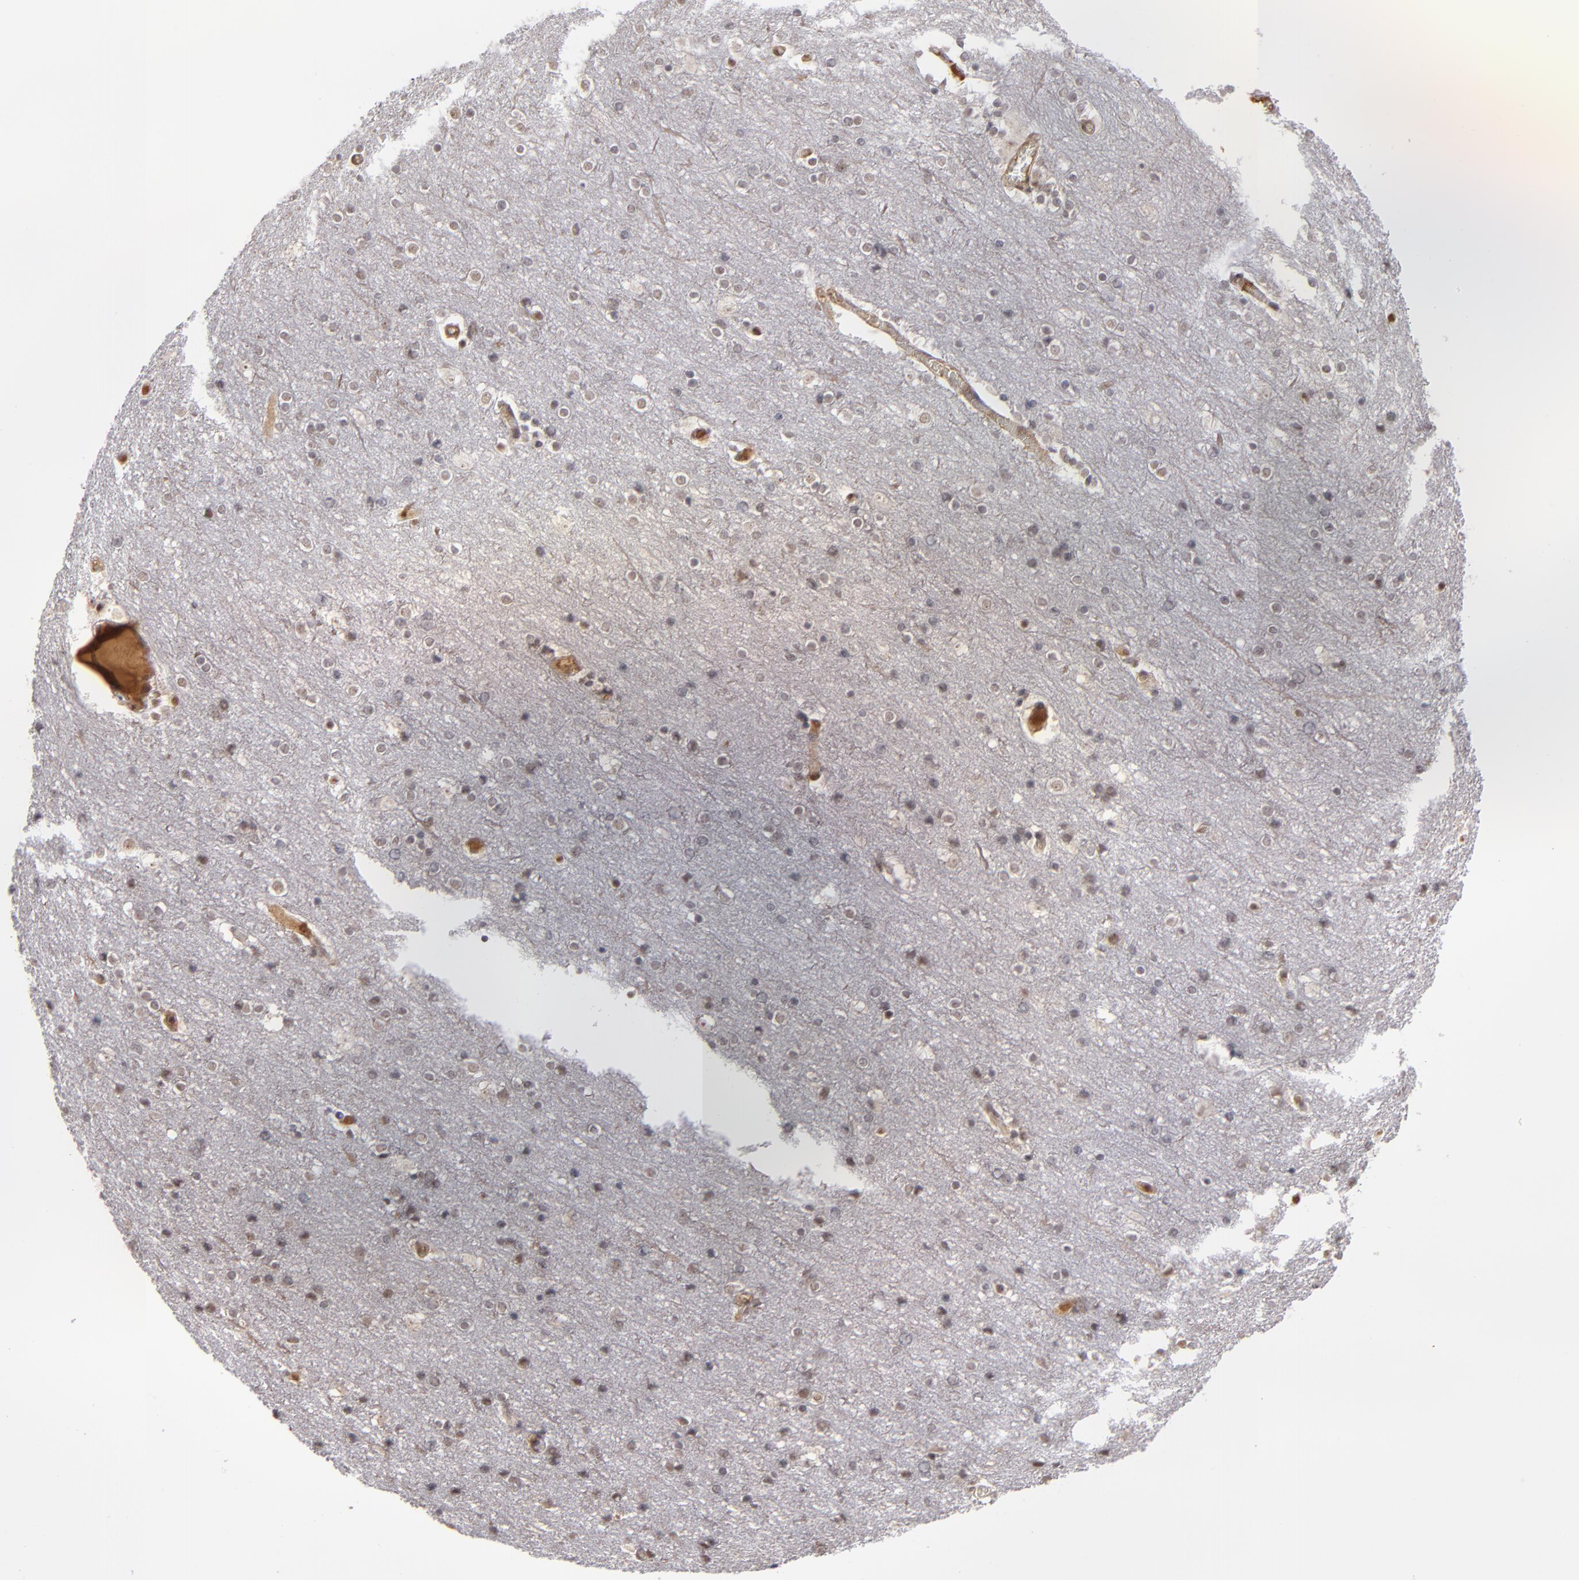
{"staining": {"intensity": "weak", "quantity": ">75%", "location": "nuclear"}, "tissue": "cerebral cortex", "cell_type": "Endothelial cells", "image_type": "normal", "snomed": [{"axis": "morphology", "description": "Normal tissue, NOS"}, {"axis": "topography", "description": "Cerebral cortex"}], "caption": "Immunohistochemistry image of unremarkable cerebral cortex stained for a protein (brown), which shows low levels of weak nuclear positivity in about >75% of endothelial cells.", "gene": "ZNF234", "patient": {"sex": "female", "age": 54}}